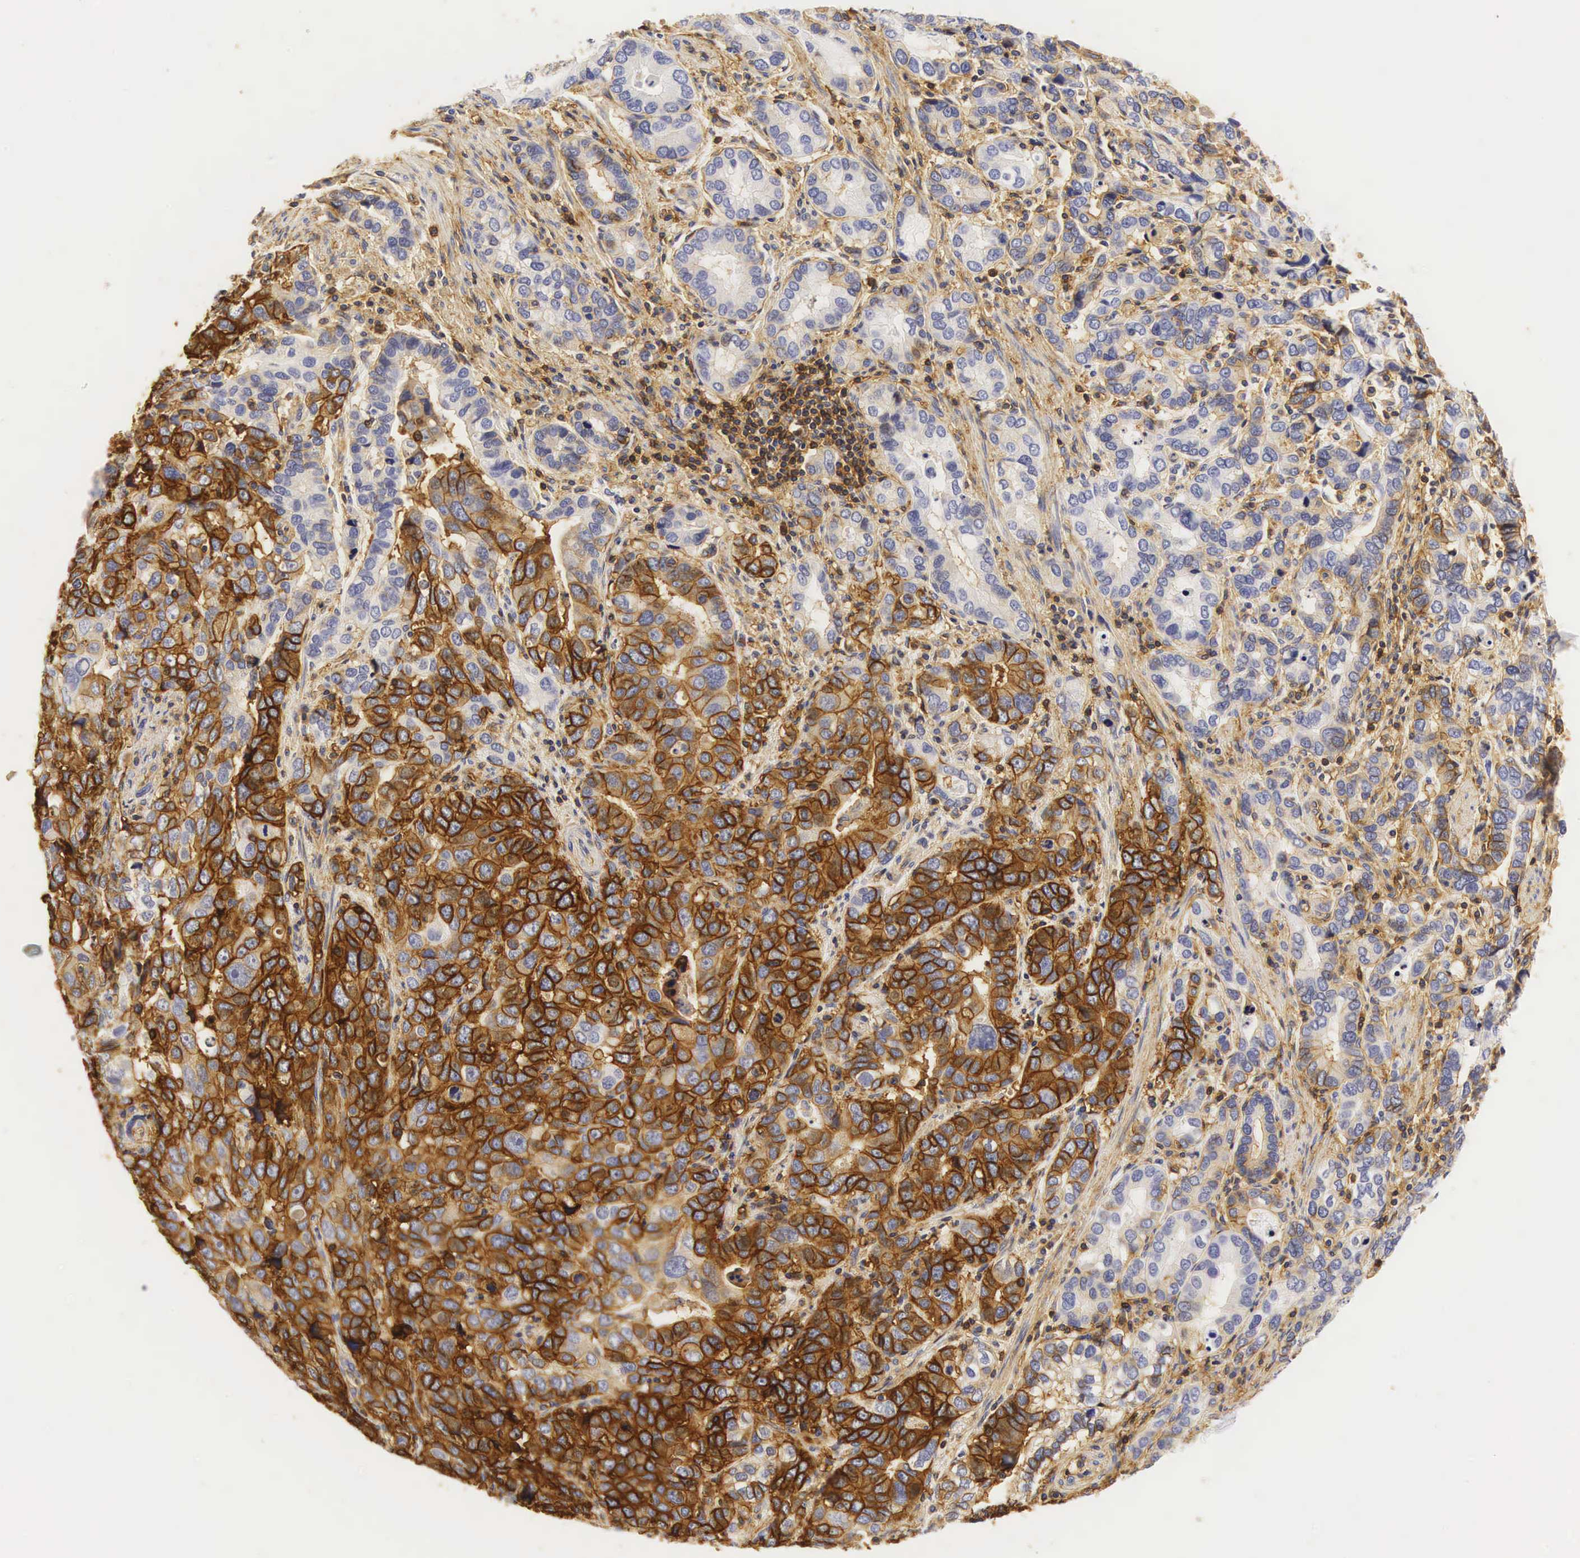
{"staining": {"intensity": "moderate", "quantity": "25%-75%", "location": "cytoplasmic/membranous"}, "tissue": "stomach cancer", "cell_type": "Tumor cells", "image_type": "cancer", "snomed": [{"axis": "morphology", "description": "Adenocarcinoma, NOS"}, {"axis": "topography", "description": "Stomach, upper"}], "caption": "Approximately 25%-75% of tumor cells in human stomach cancer (adenocarcinoma) show moderate cytoplasmic/membranous protein positivity as visualized by brown immunohistochemical staining.", "gene": "CD99", "patient": {"sex": "male", "age": 76}}